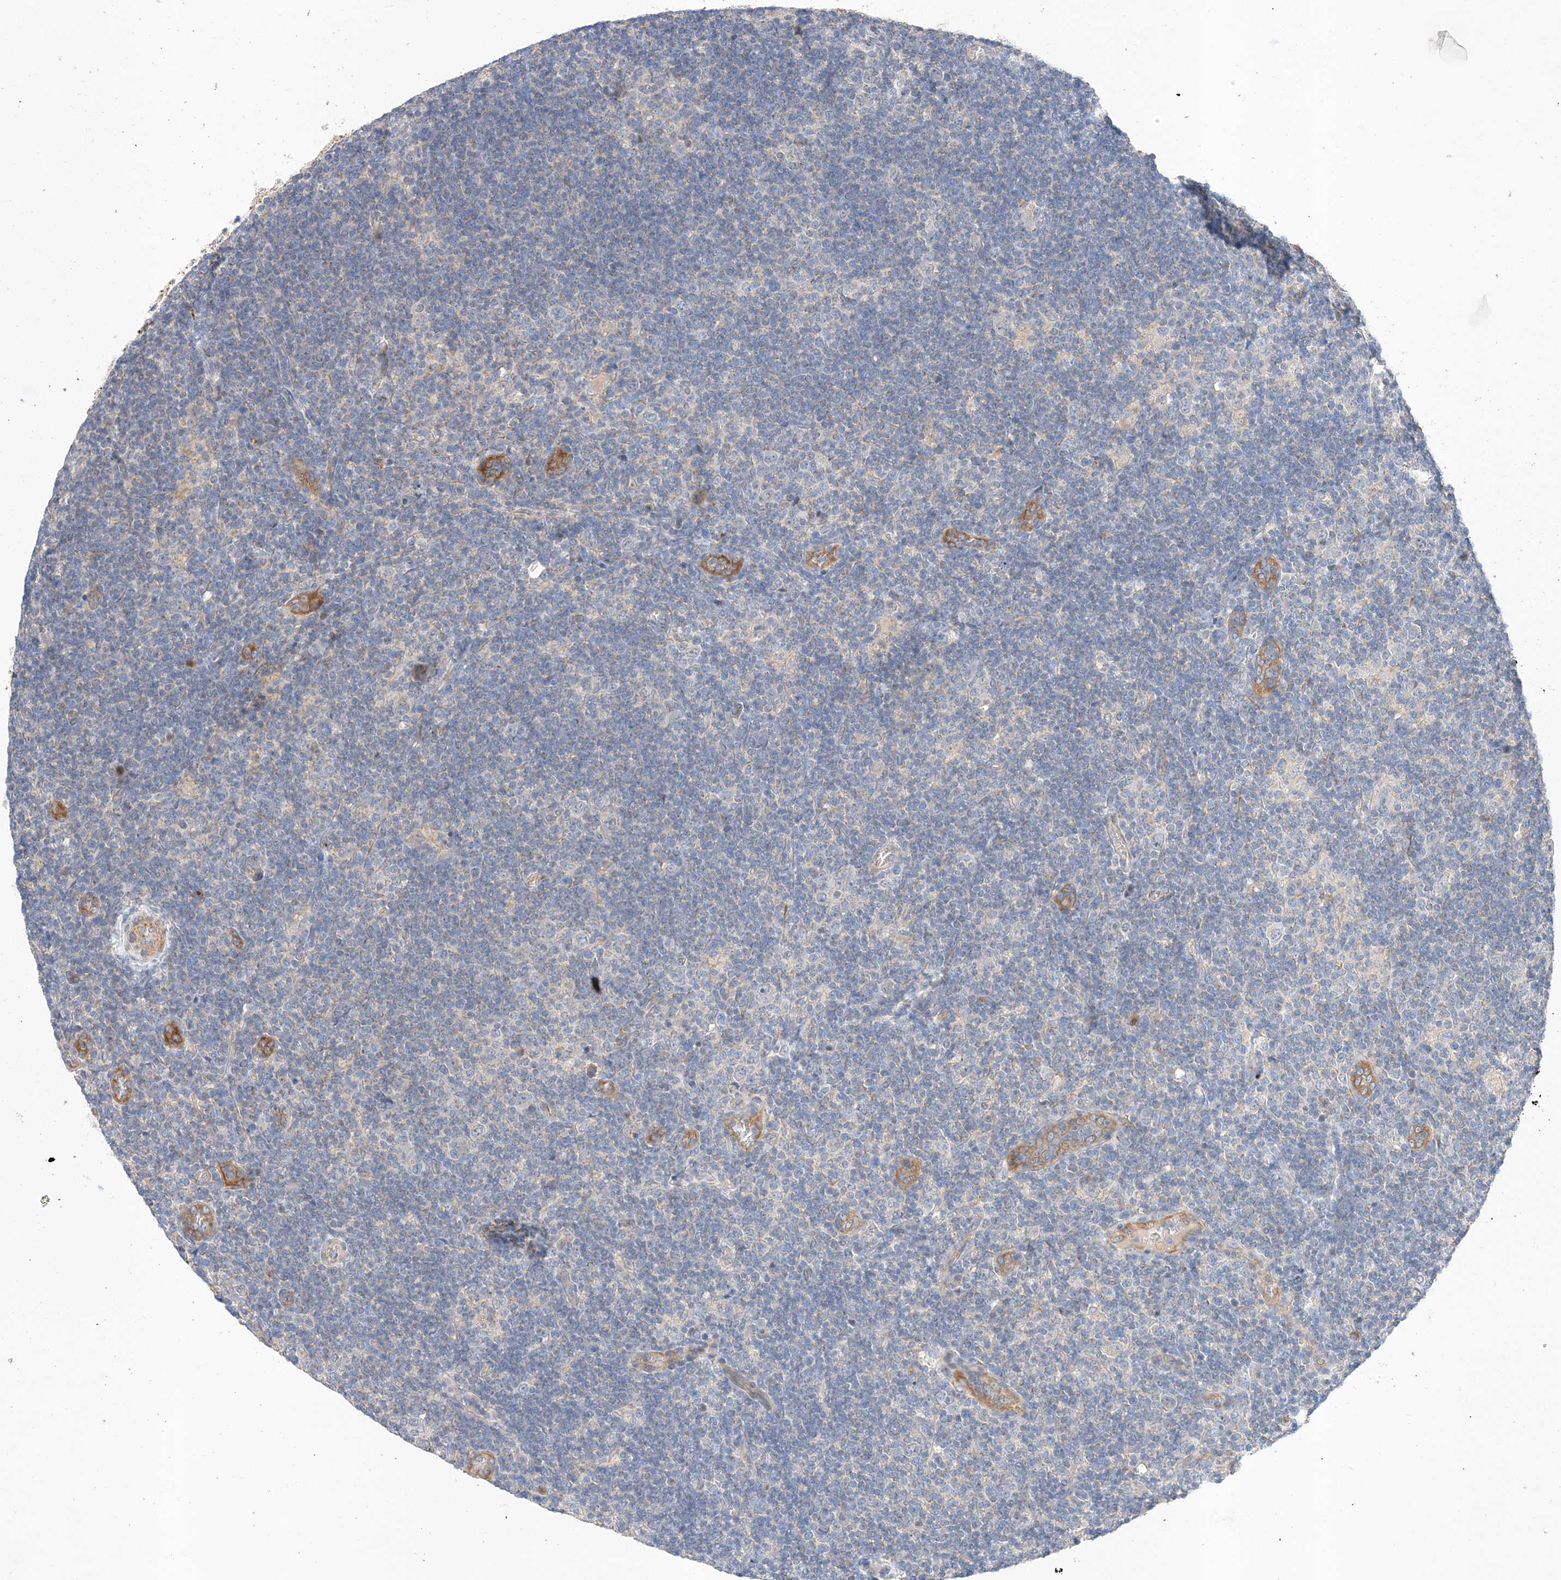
{"staining": {"intensity": "negative", "quantity": "none", "location": "none"}, "tissue": "lymphoma", "cell_type": "Tumor cells", "image_type": "cancer", "snomed": [{"axis": "morphology", "description": "Hodgkin's disease, NOS"}, {"axis": "topography", "description": "Lymph node"}], "caption": "Image shows no significant protein expression in tumor cells of Hodgkin's disease.", "gene": "C6orf118", "patient": {"sex": "female", "age": 57}}